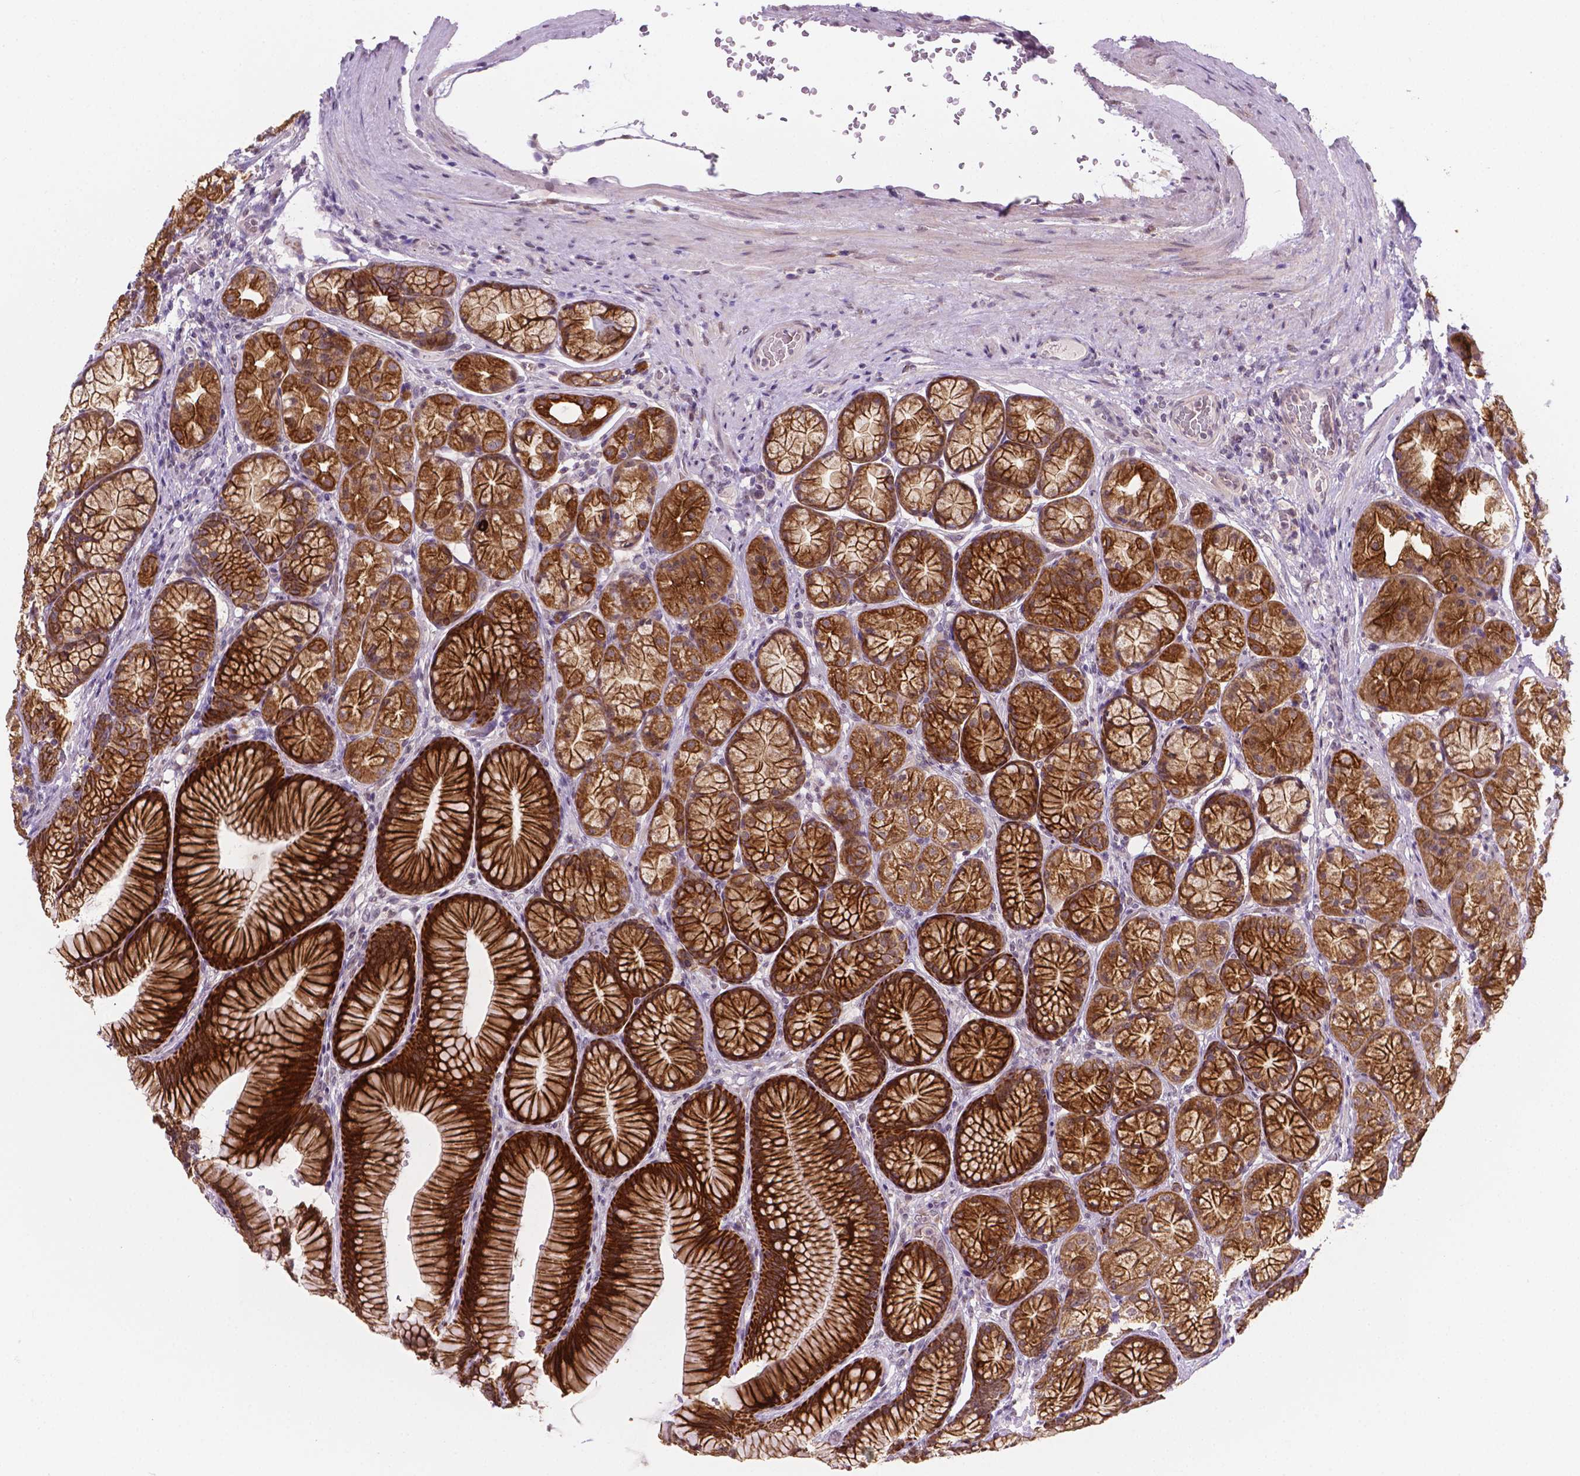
{"staining": {"intensity": "strong", "quantity": ">75%", "location": "cytoplasmic/membranous,nuclear"}, "tissue": "stomach", "cell_type": "Glandular cells", "image_type": "normal", "snomed": [{"axis": "morphology", "description": "Normal tissue, NOS"}, {"axis": "morphology", "description": "Adenocarcinoma, NOS"}, {"axis": "morphology", "description": "Adenocarcinoma, High grade"}, {"axis": "topography", "description": "Stomach, upper"}, {"axis": "topography", "description": "Stomach"}], "caption": "A high-resolution photomicrograph shows immunohistochemistry (IHC) staining of benign stomach, which displays strong cytoplasmic/membranous,nuclear positivity in approximately >75% of glandular cells.", "gene": "SHLD3", "patient": {"sex": "female", "age": 65}}